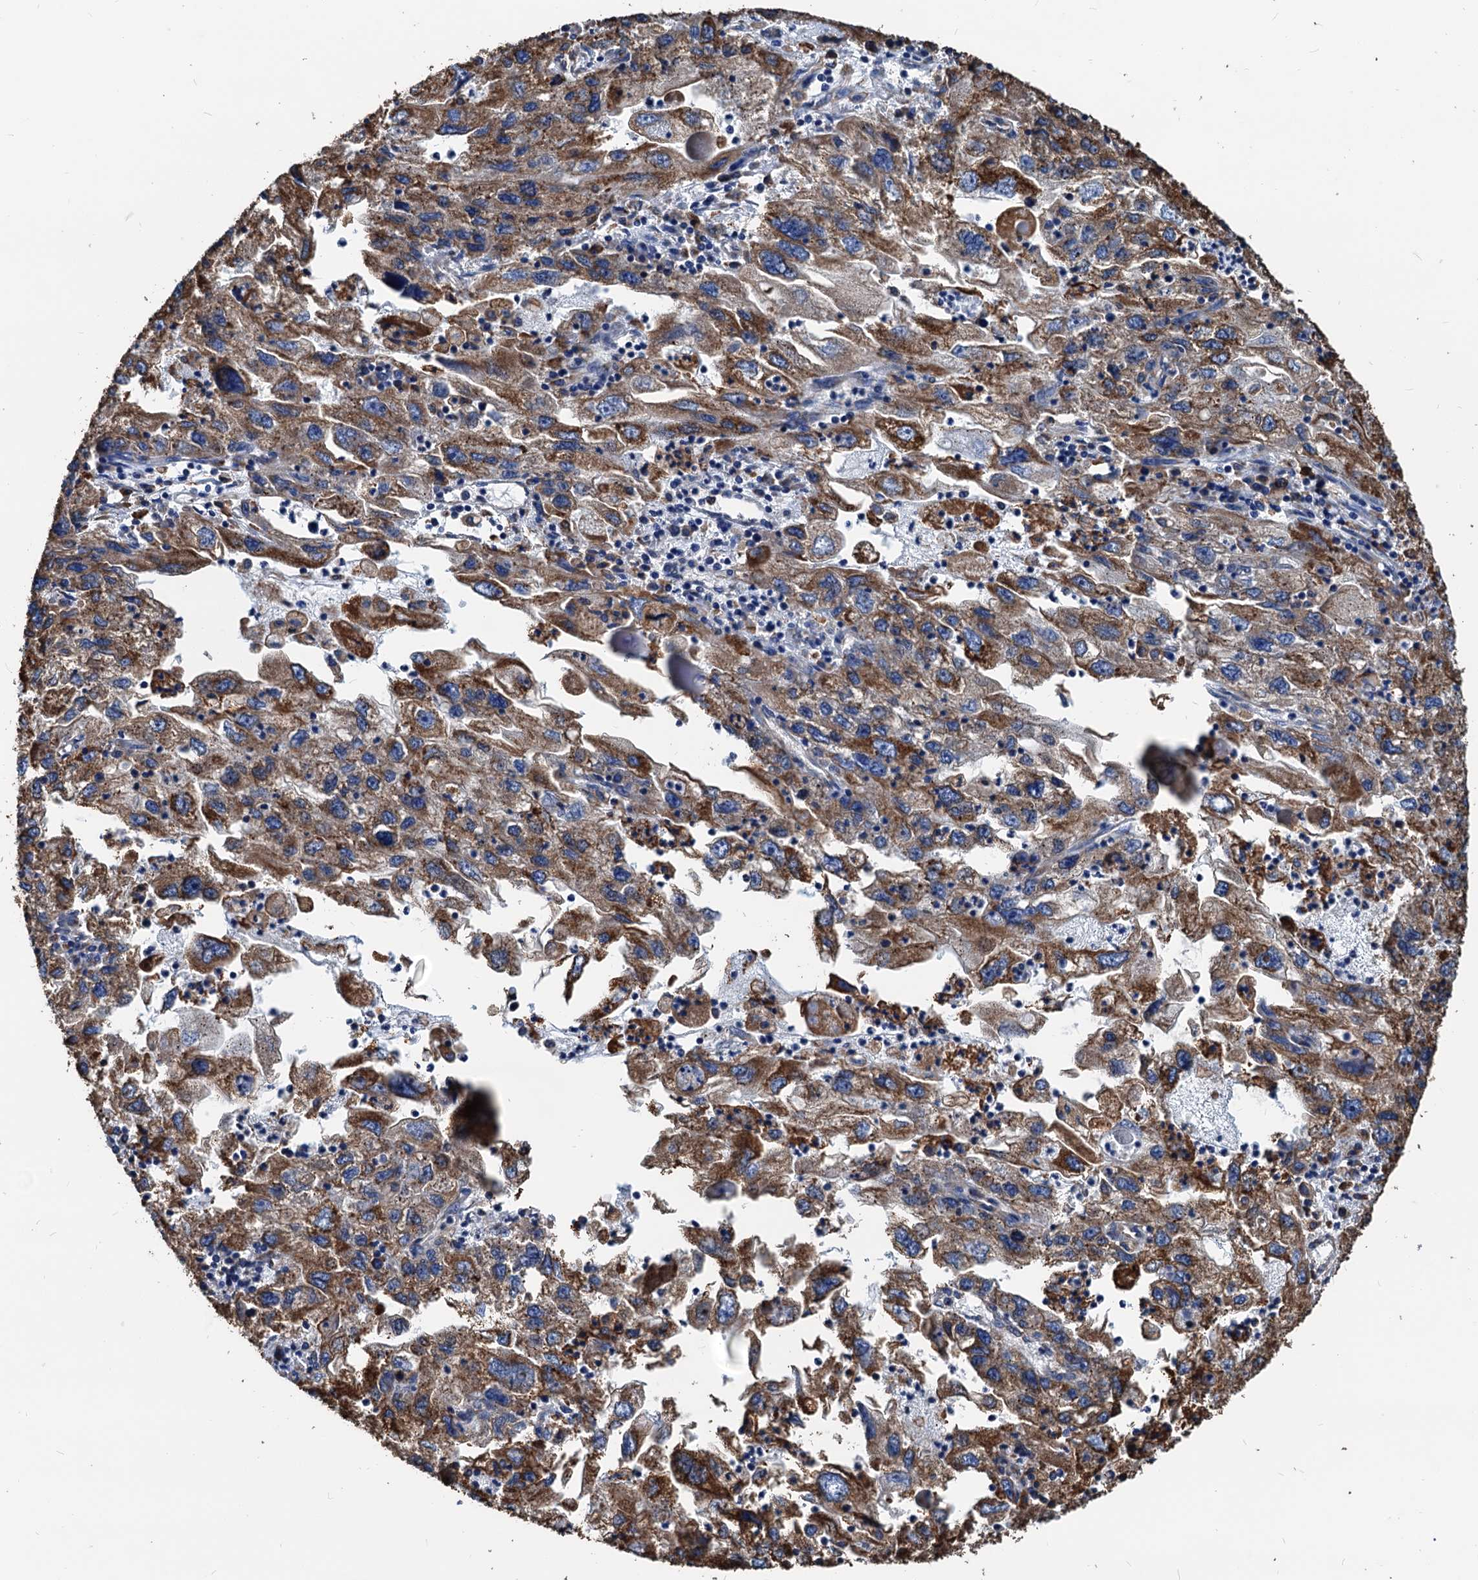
{"staining": {"intensity": "moderate", "quantity": ">75%", "location": "cytoplasmic/membranous"}, "tissue": "endometrial cancer", "cell_type": "Tumor cells", "image_type": "cancer", "snomed": [{"axis": "morphology", "description": "Adenocarcinoma, NOS"}, {"axis": "topography", "description": "Endometrium"}], "caption": "An immunohistochemistry image of neoplastic tissue is shown. Protein staining in brown highlights moderate cytoplasmic/membranous positivity in endometrial adenocarcinoma within tumor cells.", "gene": "HSPA5", "patient": {"sex": "female", "age": 49}}